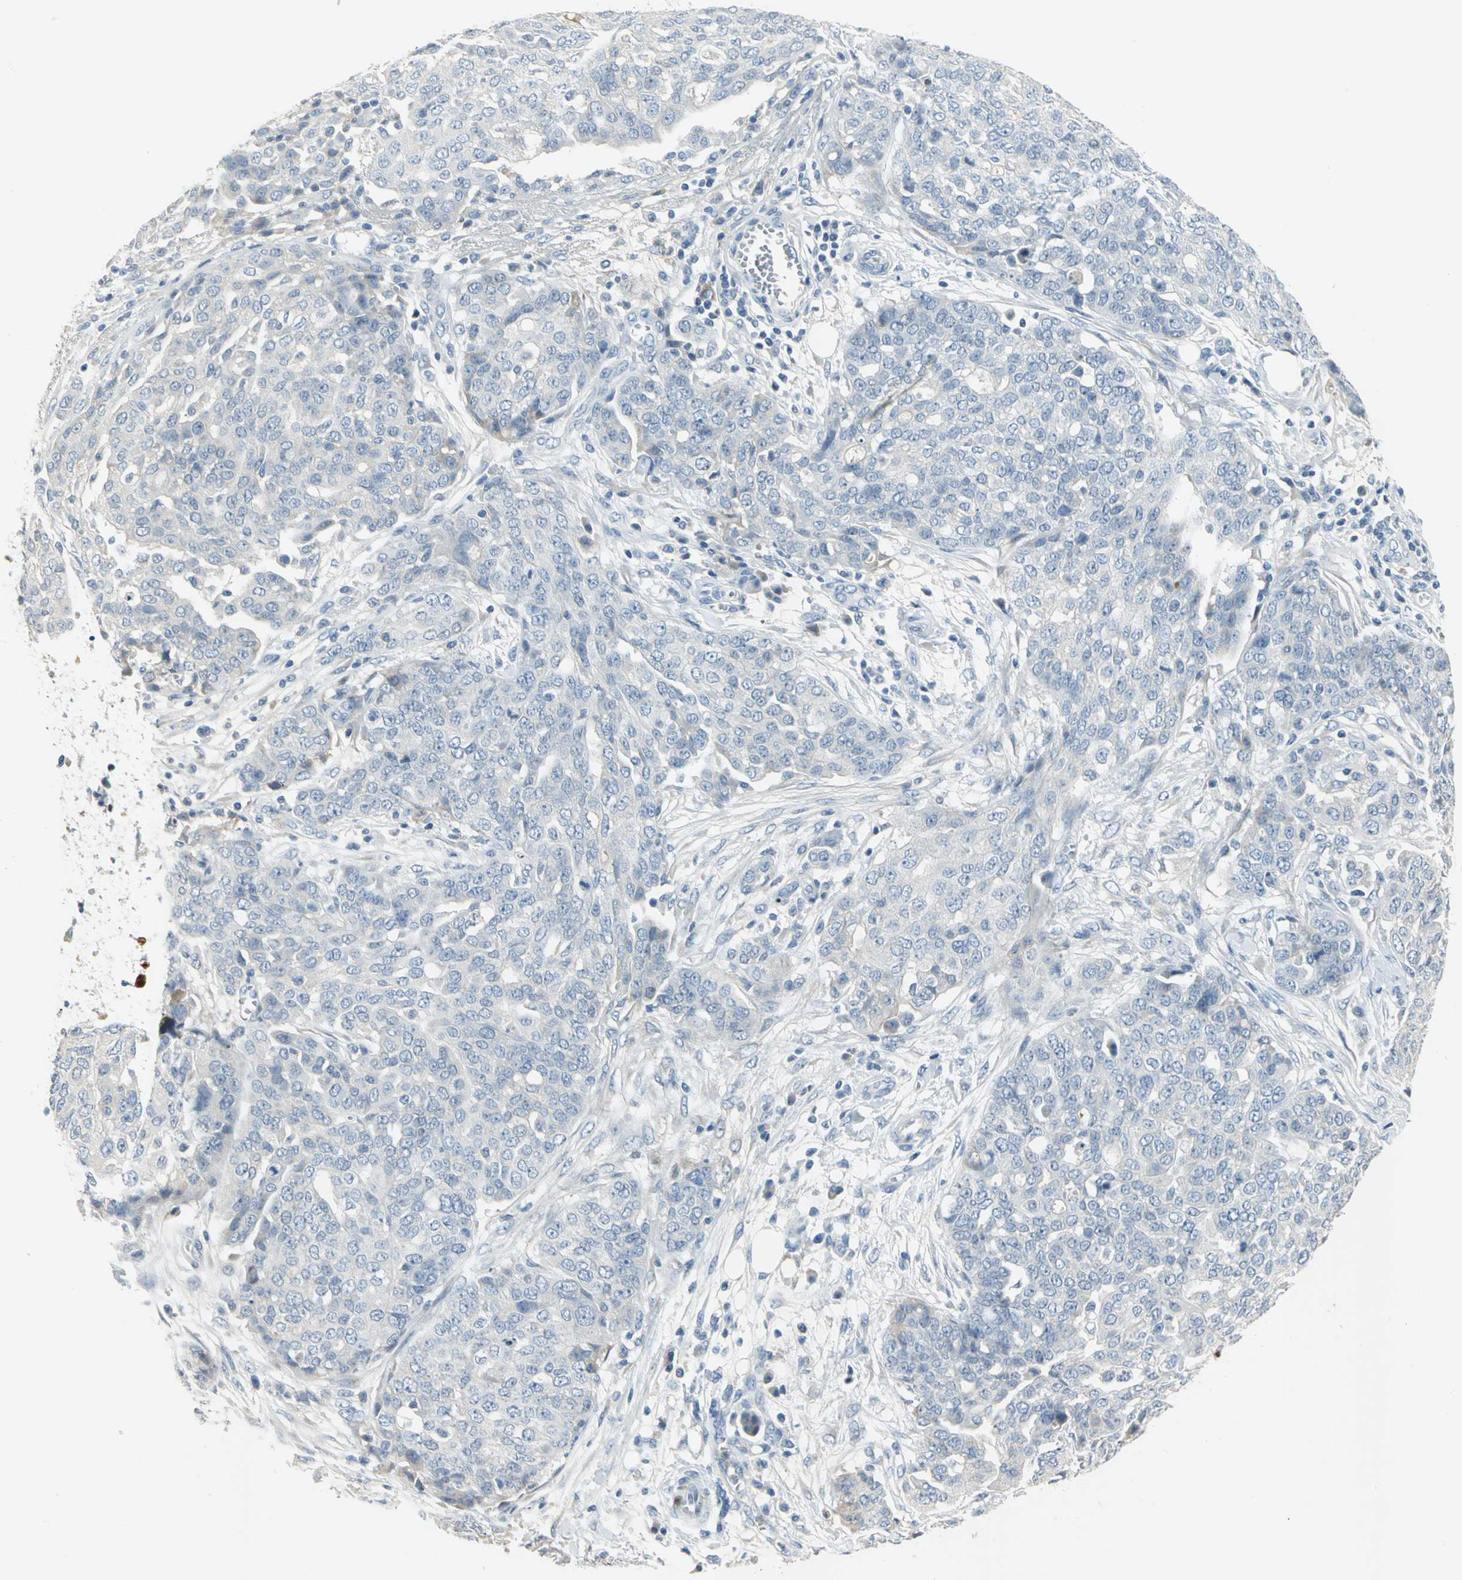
{"staining": {"intensity": "negative", "quantity": "none", "location": "none"}, "tissue": "ovarian cancer", "cell_type": "Tumor cells", "image_type": "cancer", "snomed": [{"axis": "morphology", "description": "Cystadenocarcinoma, serous, NOS"}, {"axis": "topography", "description": "Soft tissue"}, {"axis": "topography", "description": "Ovary"}], "caption": "Immunohistochemistry photomicrograph of neoplastic tissue: human ovarian serous cystadenocarcinoma stained with DAB (3,3'-diaminobenzidine) reveals no significant protein positivity in tumor cells.", "gene": "ZIC1", "patient": {"sex": "female", "age": 57}}